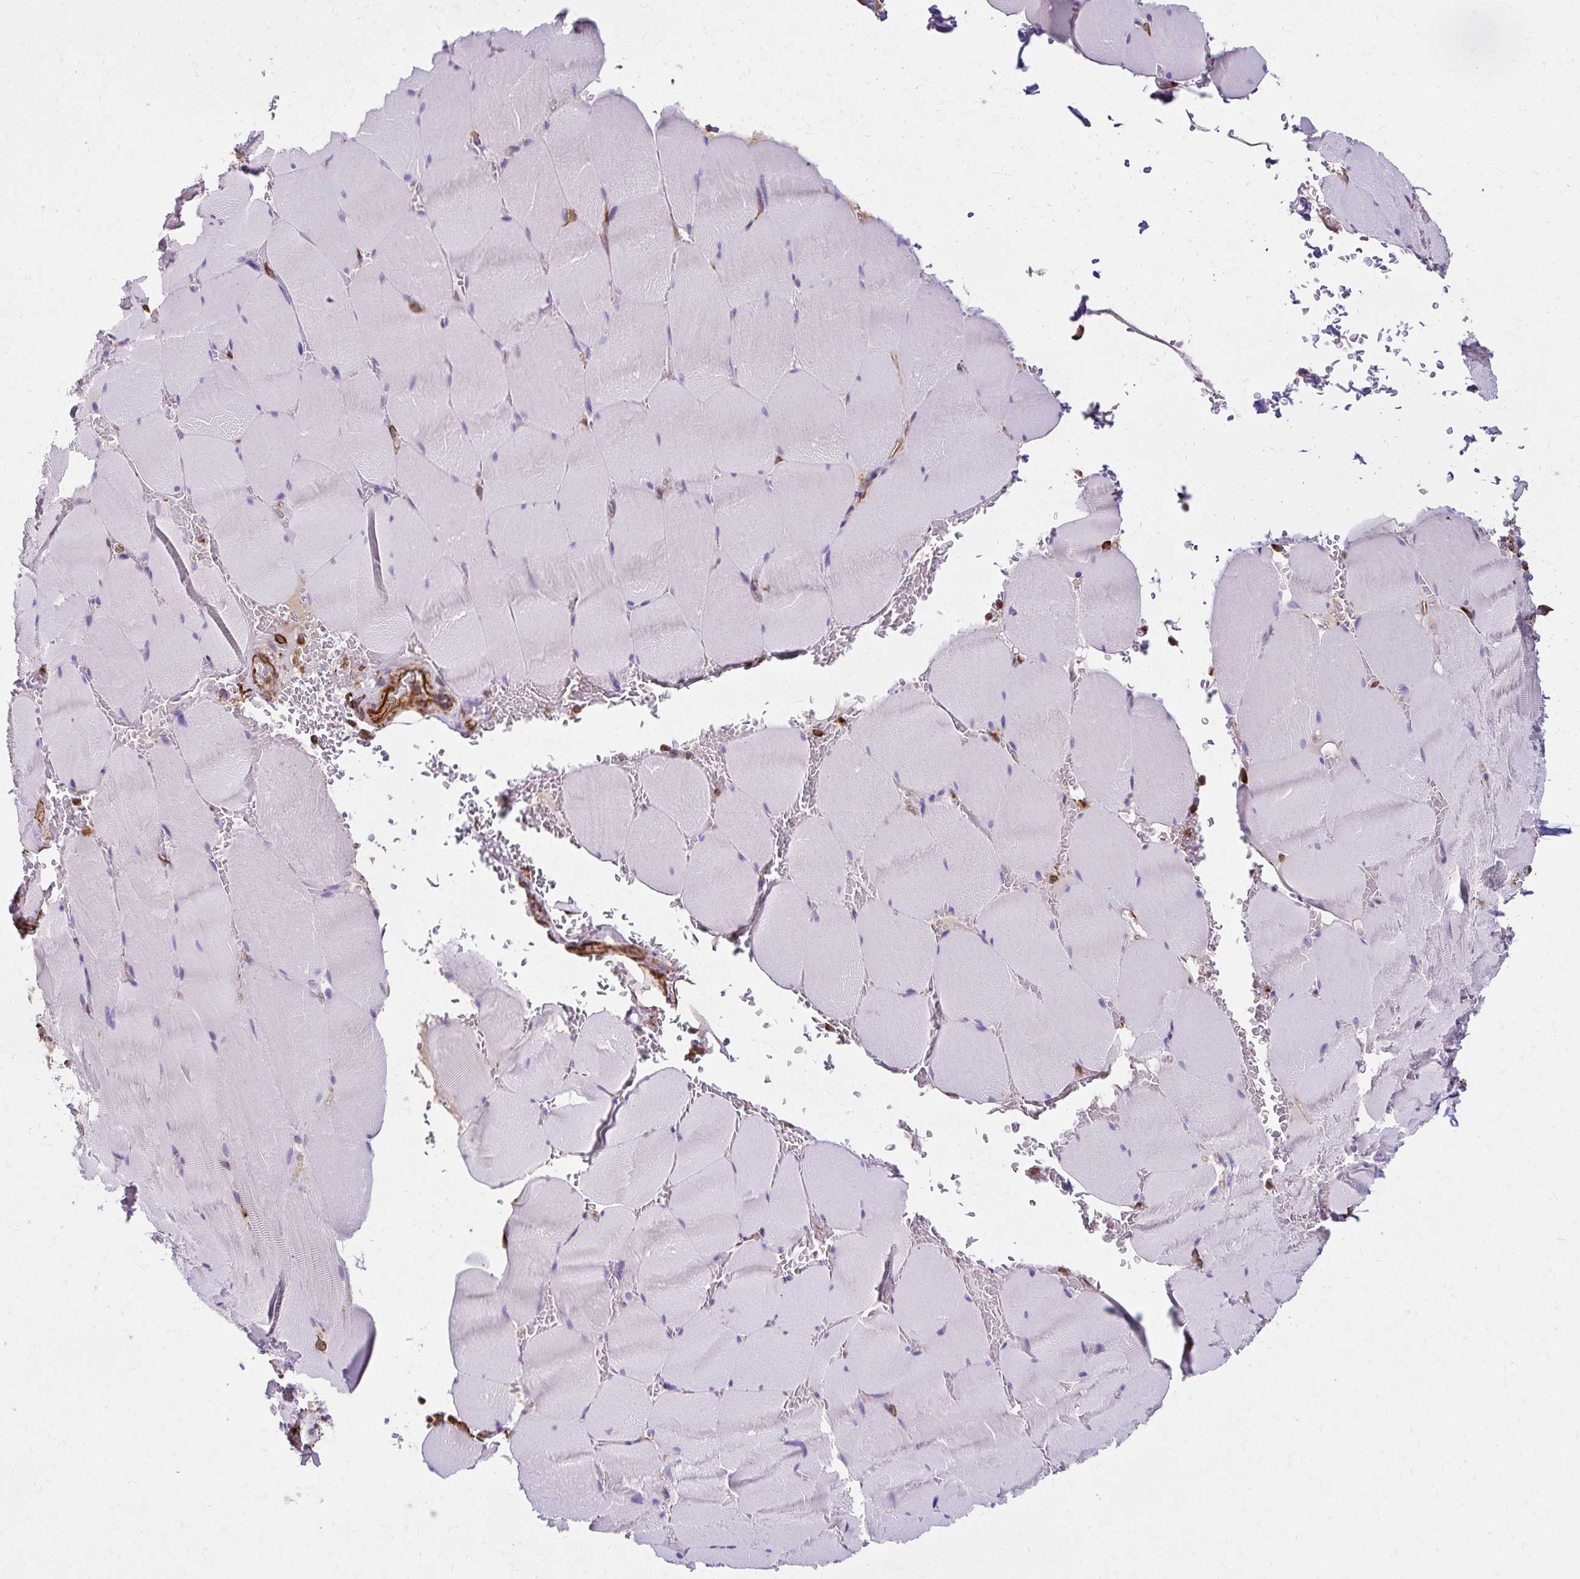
{"staining": {"intensity": "negative", "quantity": "none", "location": "none"}, "tissue": "skeletal muscle", "cell_type": "Myocytes", "image_type": "normal", "snomed": [{"axis": "morphology", "description": "Normal tissue, NOS"}, {"axis": "topography", "description": "Skeletal muscle"}, {"axis": "topography", "description": "Head-Neck"}], "caption": "There is no significant positivity in myocytes of skeletal muscle. The staining is performed using DAB brown chromogen with nuclei counter-stained in using hematoxylin.", "gene": "TRPV6", "patient": {"sex": "male", "age": 66}}